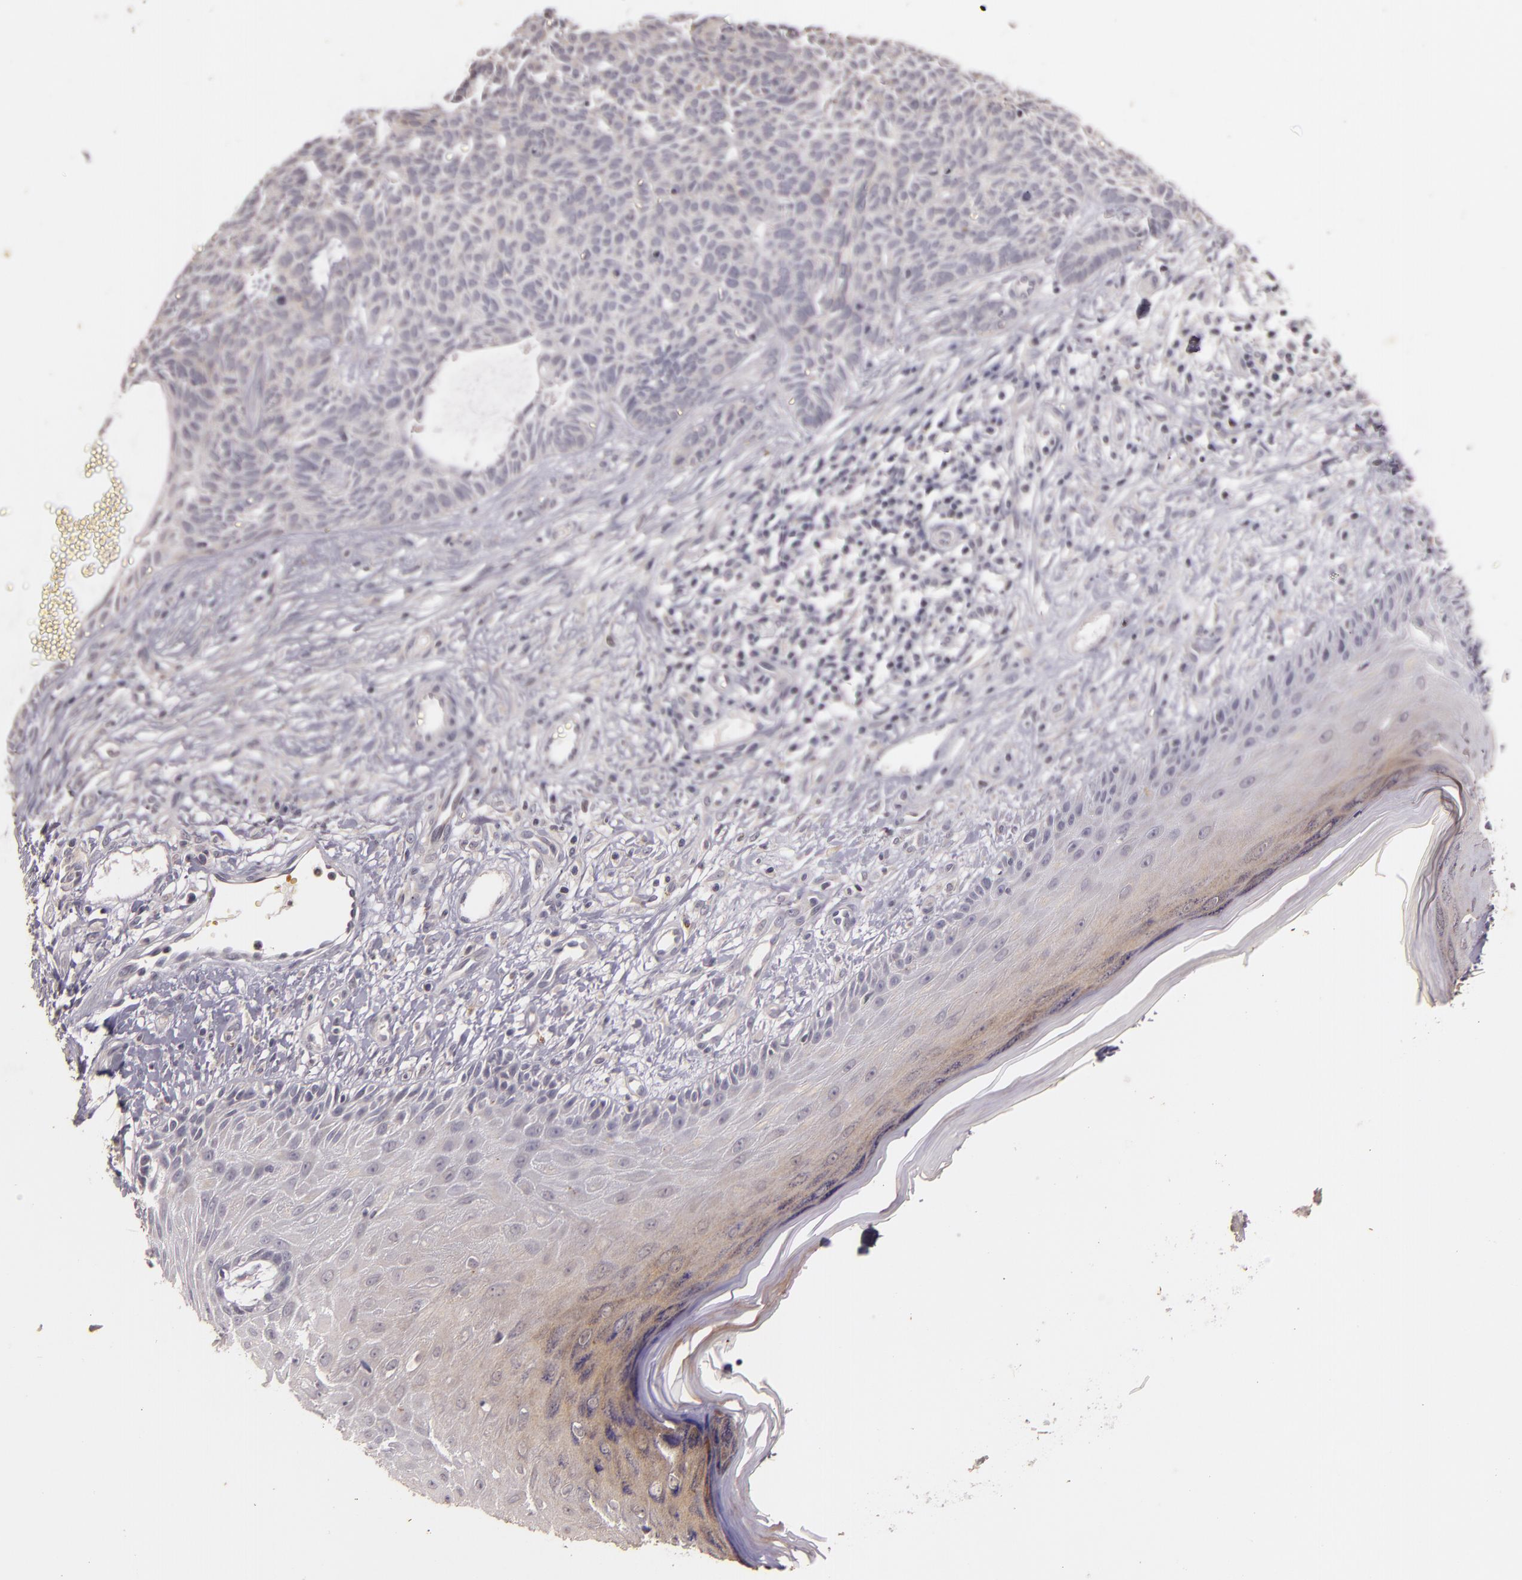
{"staining": {"intensity": "negative", "quantity": "none", "location": "none"}, "tissue": "skin cancer", "cell_type": "Tumor cells", "image_type": "cancer", "snomed": [{"axis": "morphology", "description": "Basal cell carcinoma"}, {"axis": "topography", "description": "Skin"}], "caption": "Human skin cancer stained for a protein using immunohistochemistry displays no positivity in tumor cells.", "gene": "TFF1", "patient": {"sex": "male", "age": 75}}